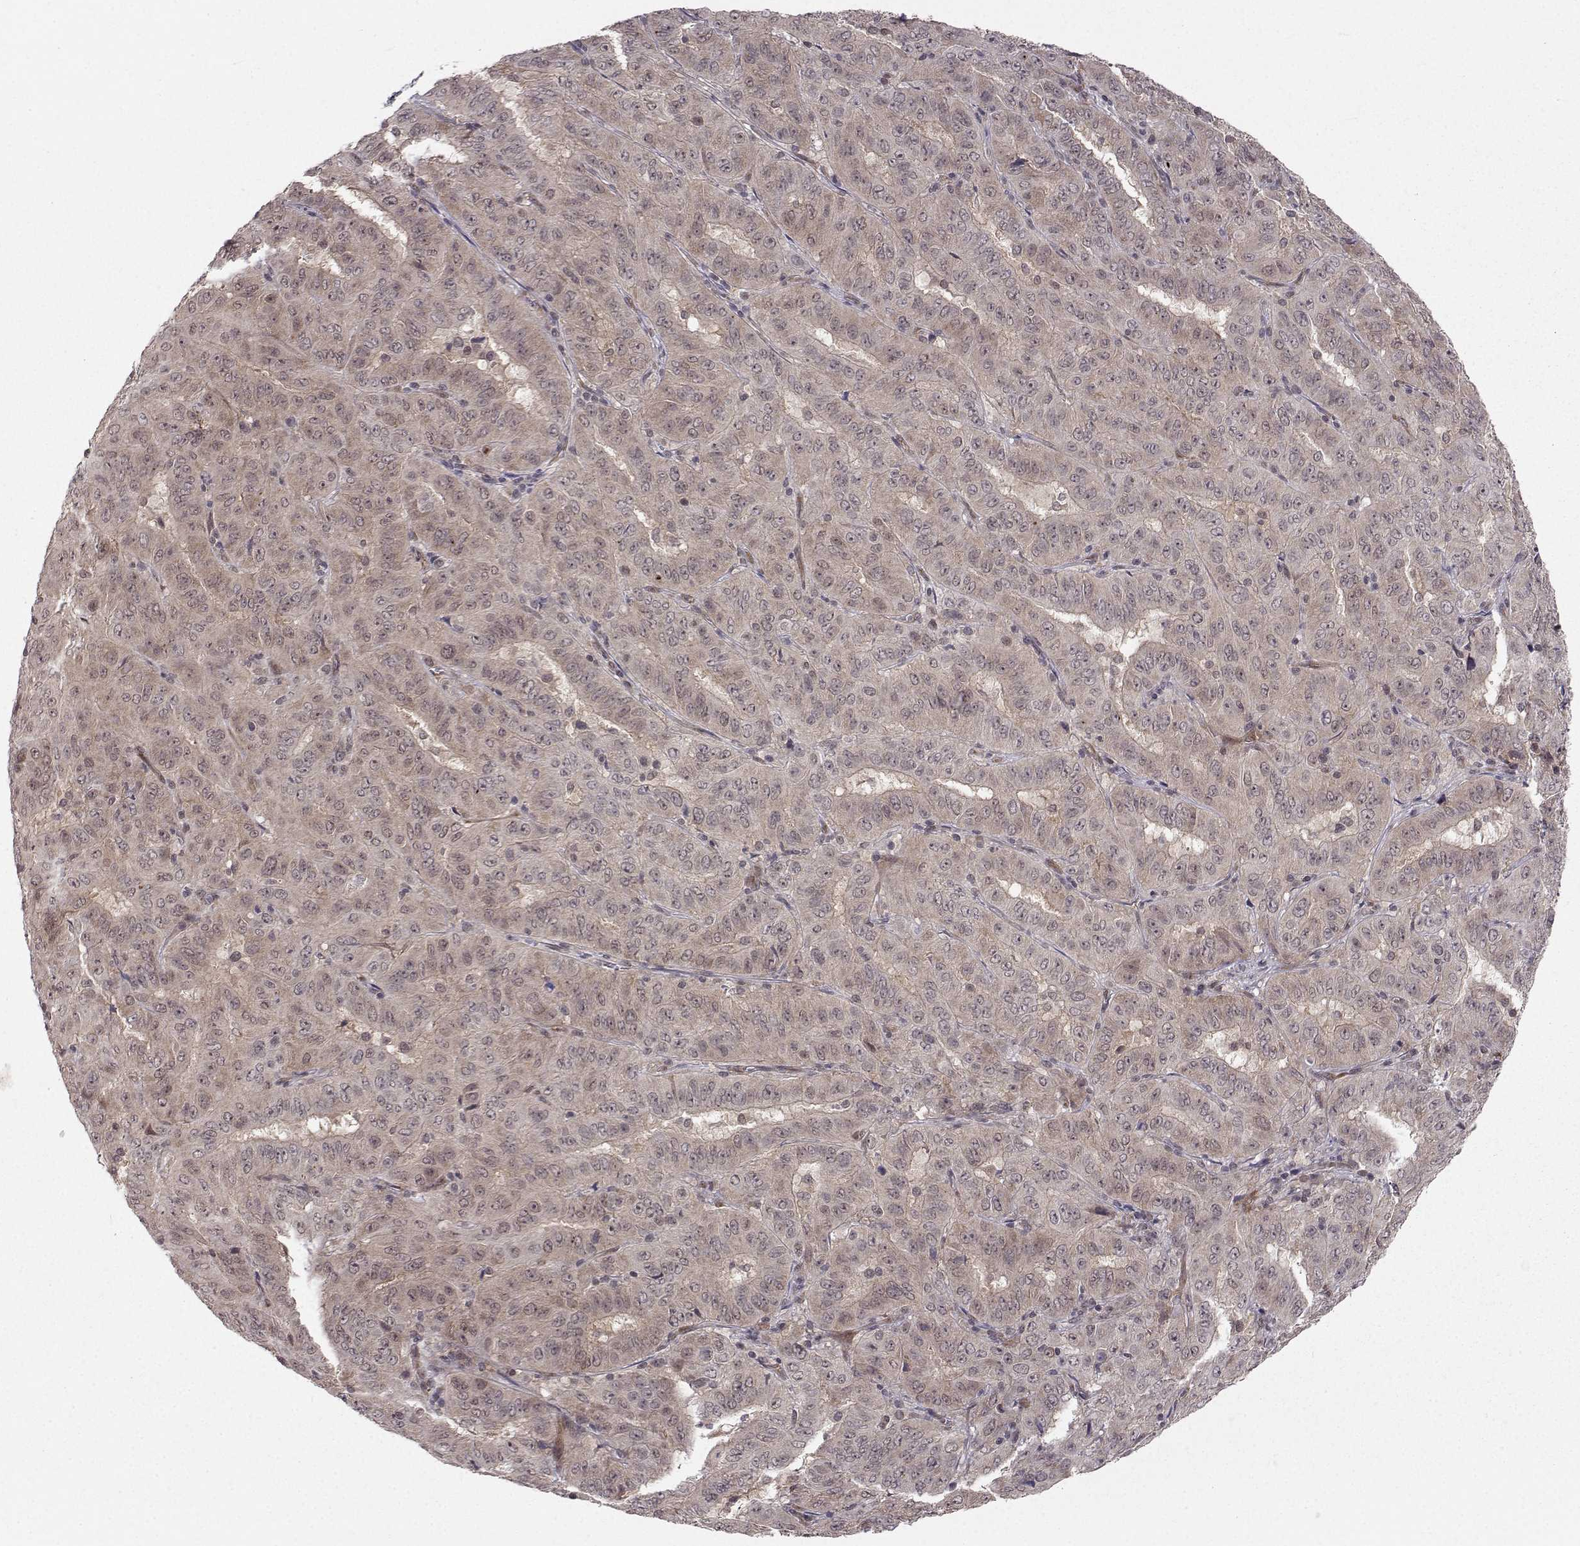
{"staining": {"intensity": "weak", "quantity": ">75%", "location": "cytoplasmic/membranous"}, "tissue": "pancreatic cancer", "cell_type": "Tumor cells", "image_type": "cancer", "snomed": [{"axis": "morphology", "description": "Adenocarcinoma, NOS"}, {"axis": "topography", "description": "Pancreas"}], "caption": "Immunohistochemistry (IHC) histopathology image of human pancreatic cancer stained for a protein (brown), which shows low levels of weak cytoplasmic/membranous expression in about >75% of tumor cells.", "gene": "PKN2", "patient": {"sex": "male", "age": 63}}